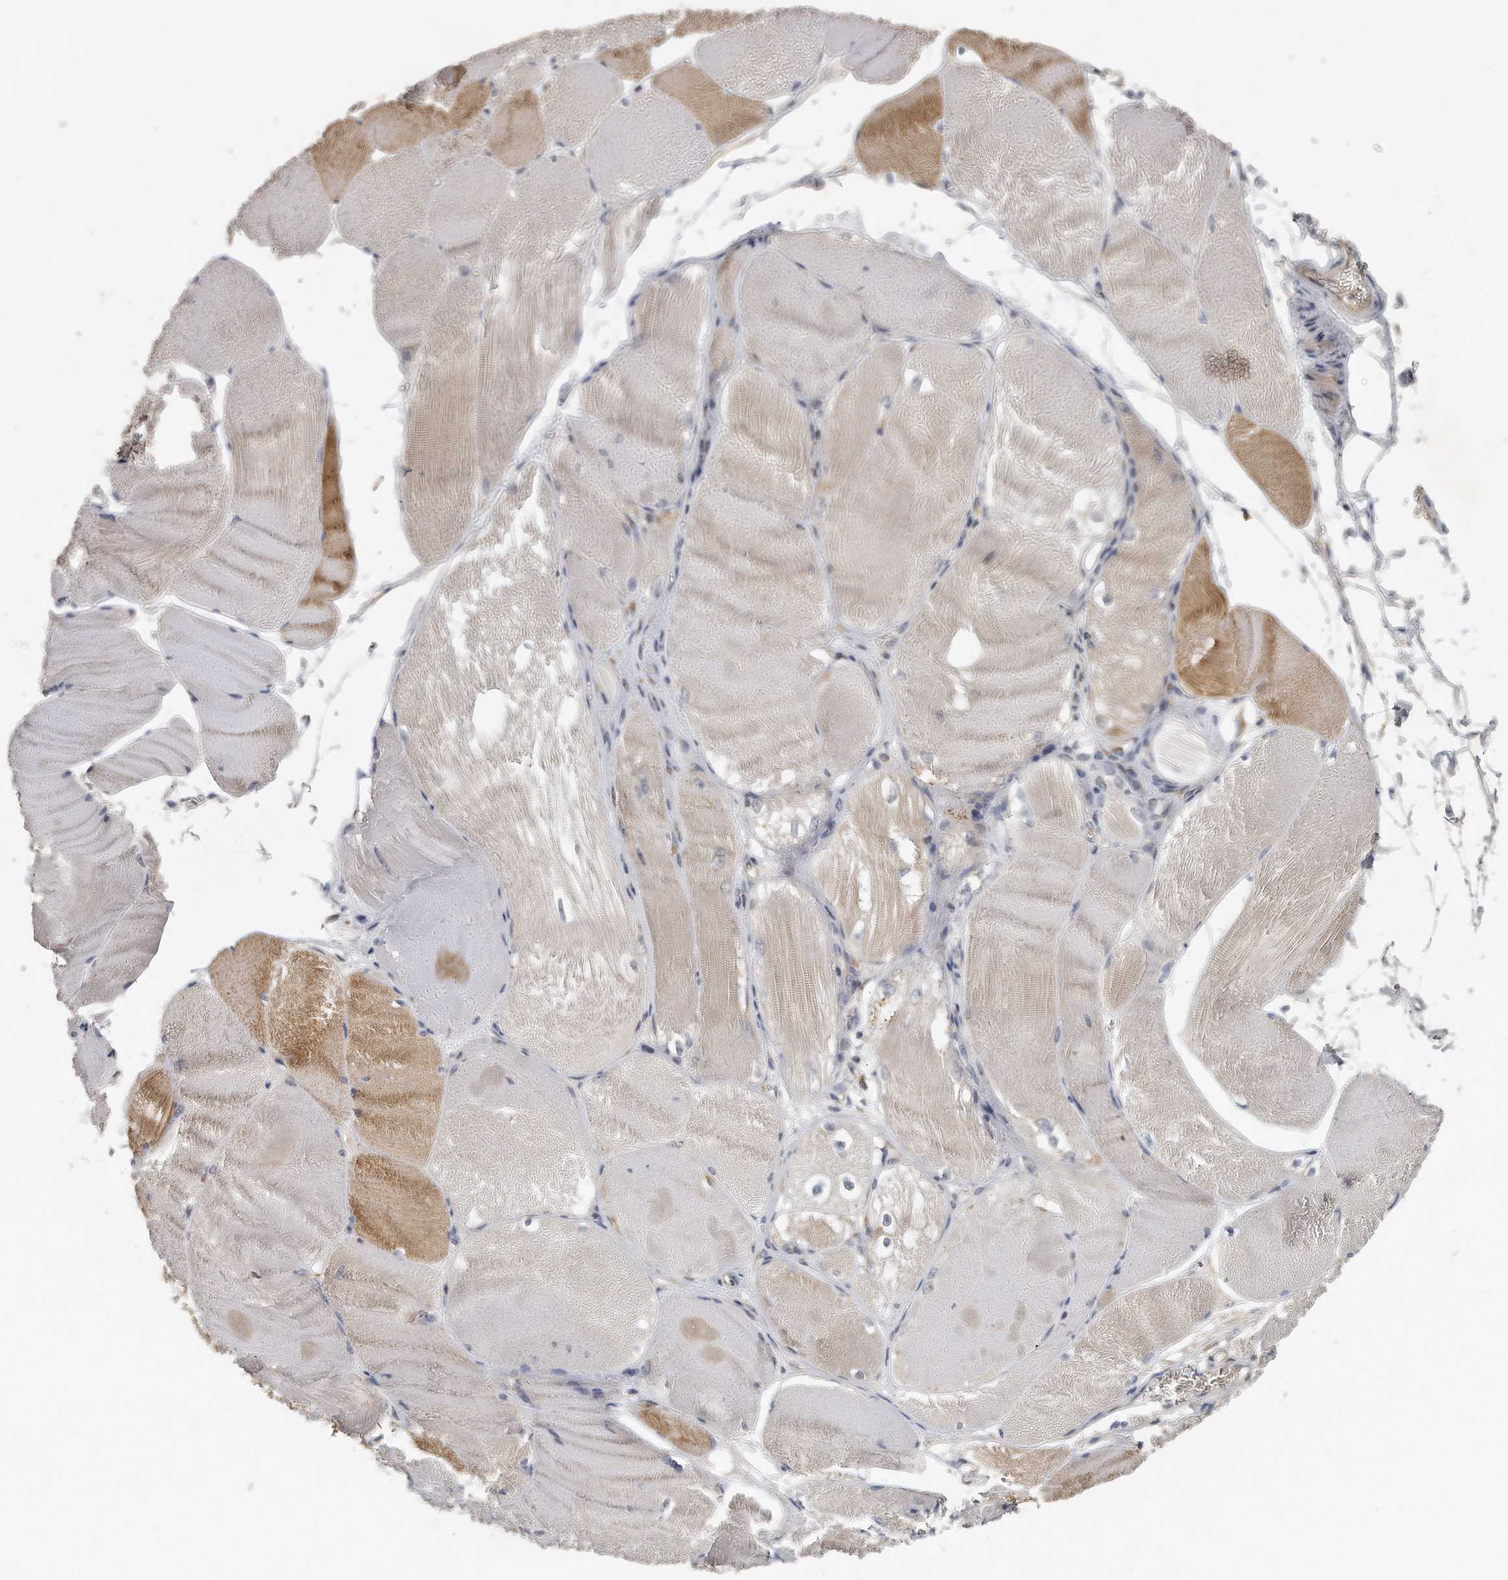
{"staining": {"intensity": "moderate", "quantity": "<25%", "location": "cytoplasmic/membranous"}, "tissue": "skeletal muscle", "cell_type": "Myocytes", "image_type": "normal", "snomed": [{"axis": "morphology", "description": "Normal tissue, NOS"}, {"axis": "morphology", "description": "Basal cell carcinoma"}, {"axis": "topography", "description": "Skeletal muscle"}], "caption": "Immunohistochemistry (IHC) staining of benign skeletal muscle, which reveals low levels of moderate cytoplasmic/membranous staining in about <25% of myocytes indicating moderate cytoplasmic/membranous protein expression. The staining was performed using DAB (brown) for protein detection and nuclei were counterstained in hematoxylin (blue).", "gene": "TRAPPC14", "patient": {"sex": "female", "age": 64}}